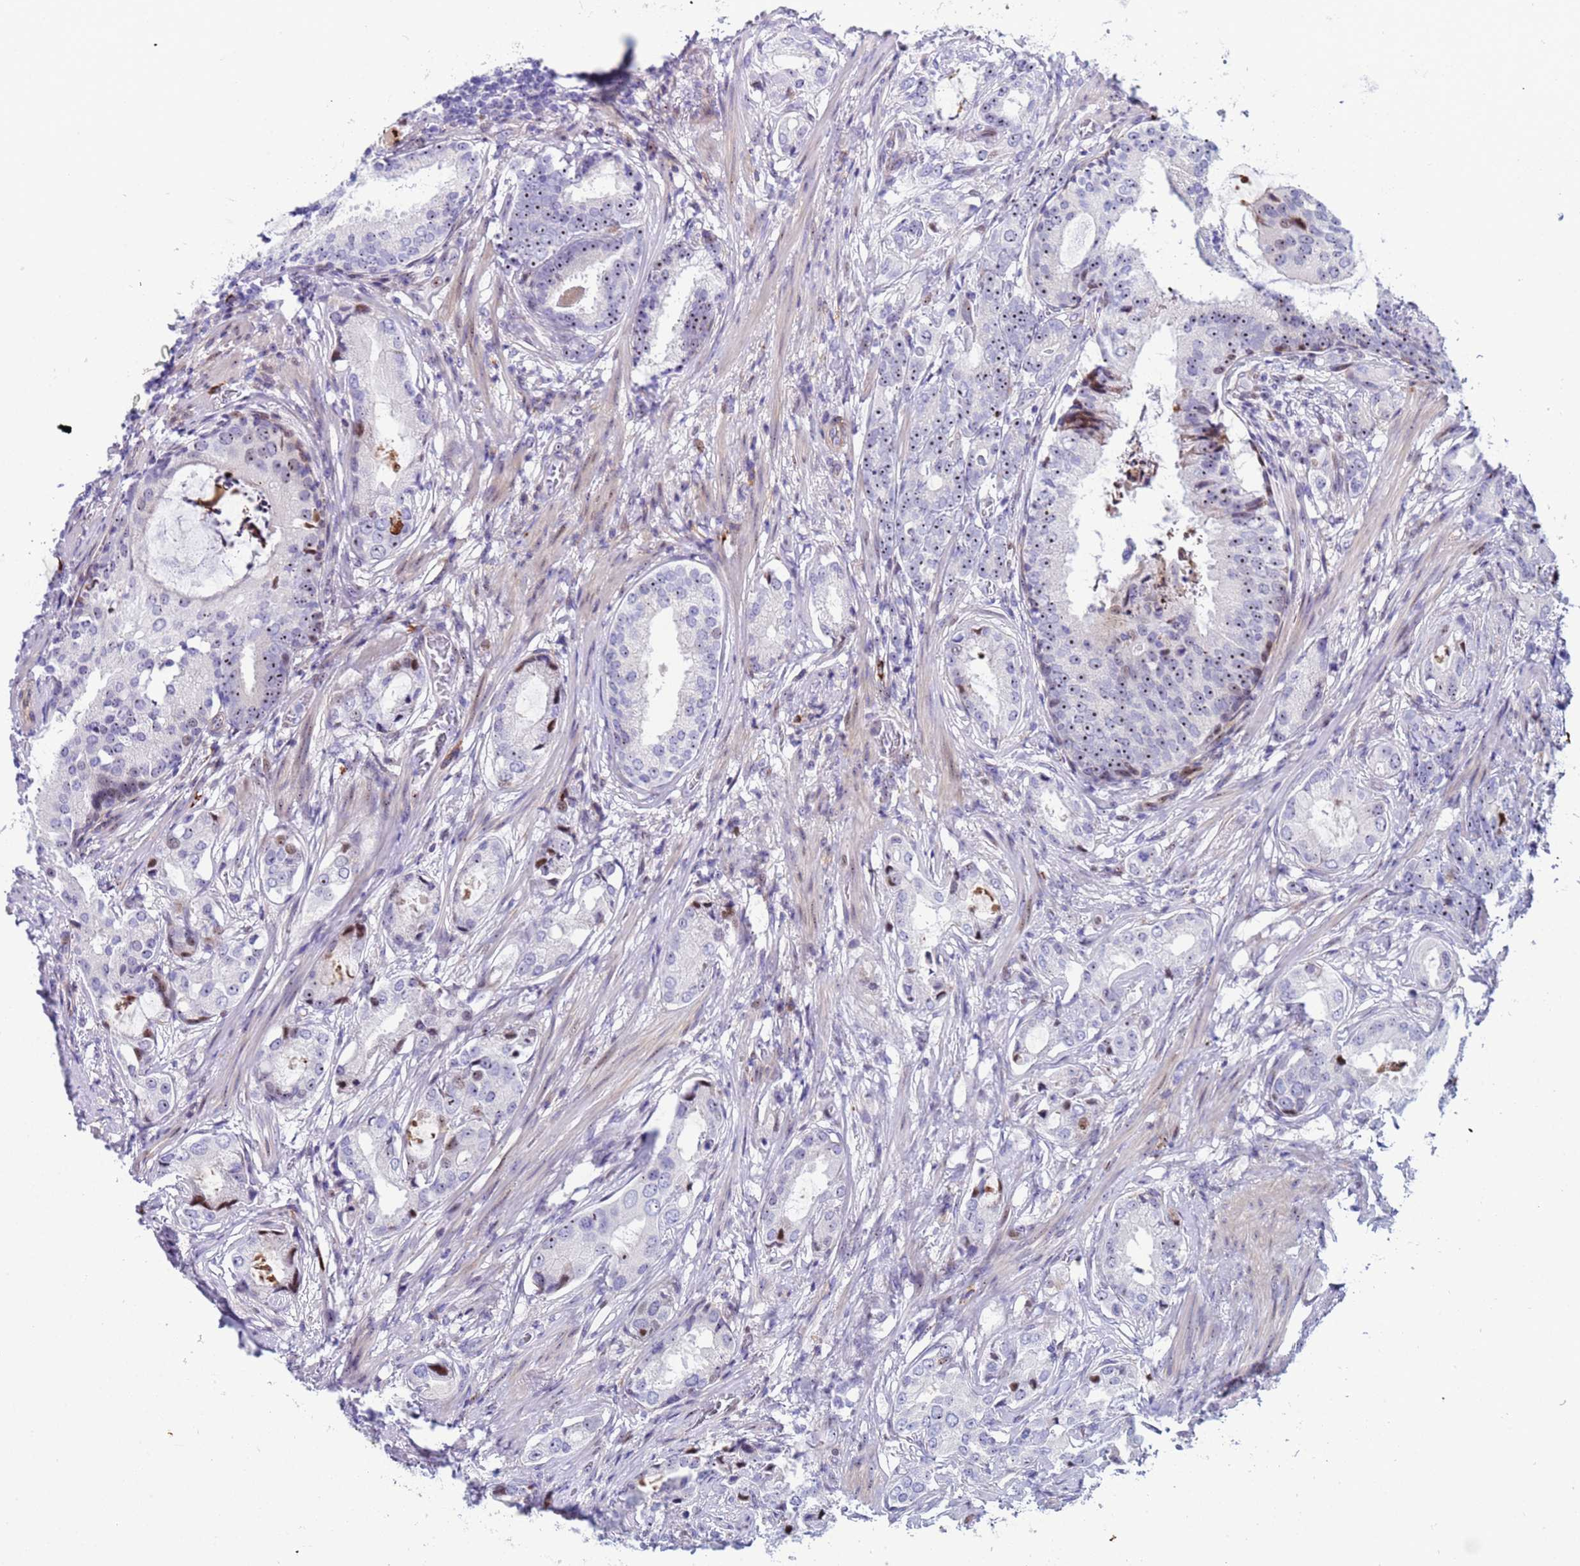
{"staining": {"intensity": "weak", "quantity": "<25%", "location": "nuclear"}, "tissue": "prostate cancer", "cell_type": "Tumor cells", "image_type": "cancer", "snomed": [{"axis": "morphology", "description": "Adenocarcinoma, Low grade"}, {"axis": "topography", "description": "Prostate"}], "caption": "Immunohistochemical staining of human prostate low-grade adenocarcinoma reveals no significant staining in tumor cells.", "gene": "POP5", "patient": {"sex": "male", "age": 71}}